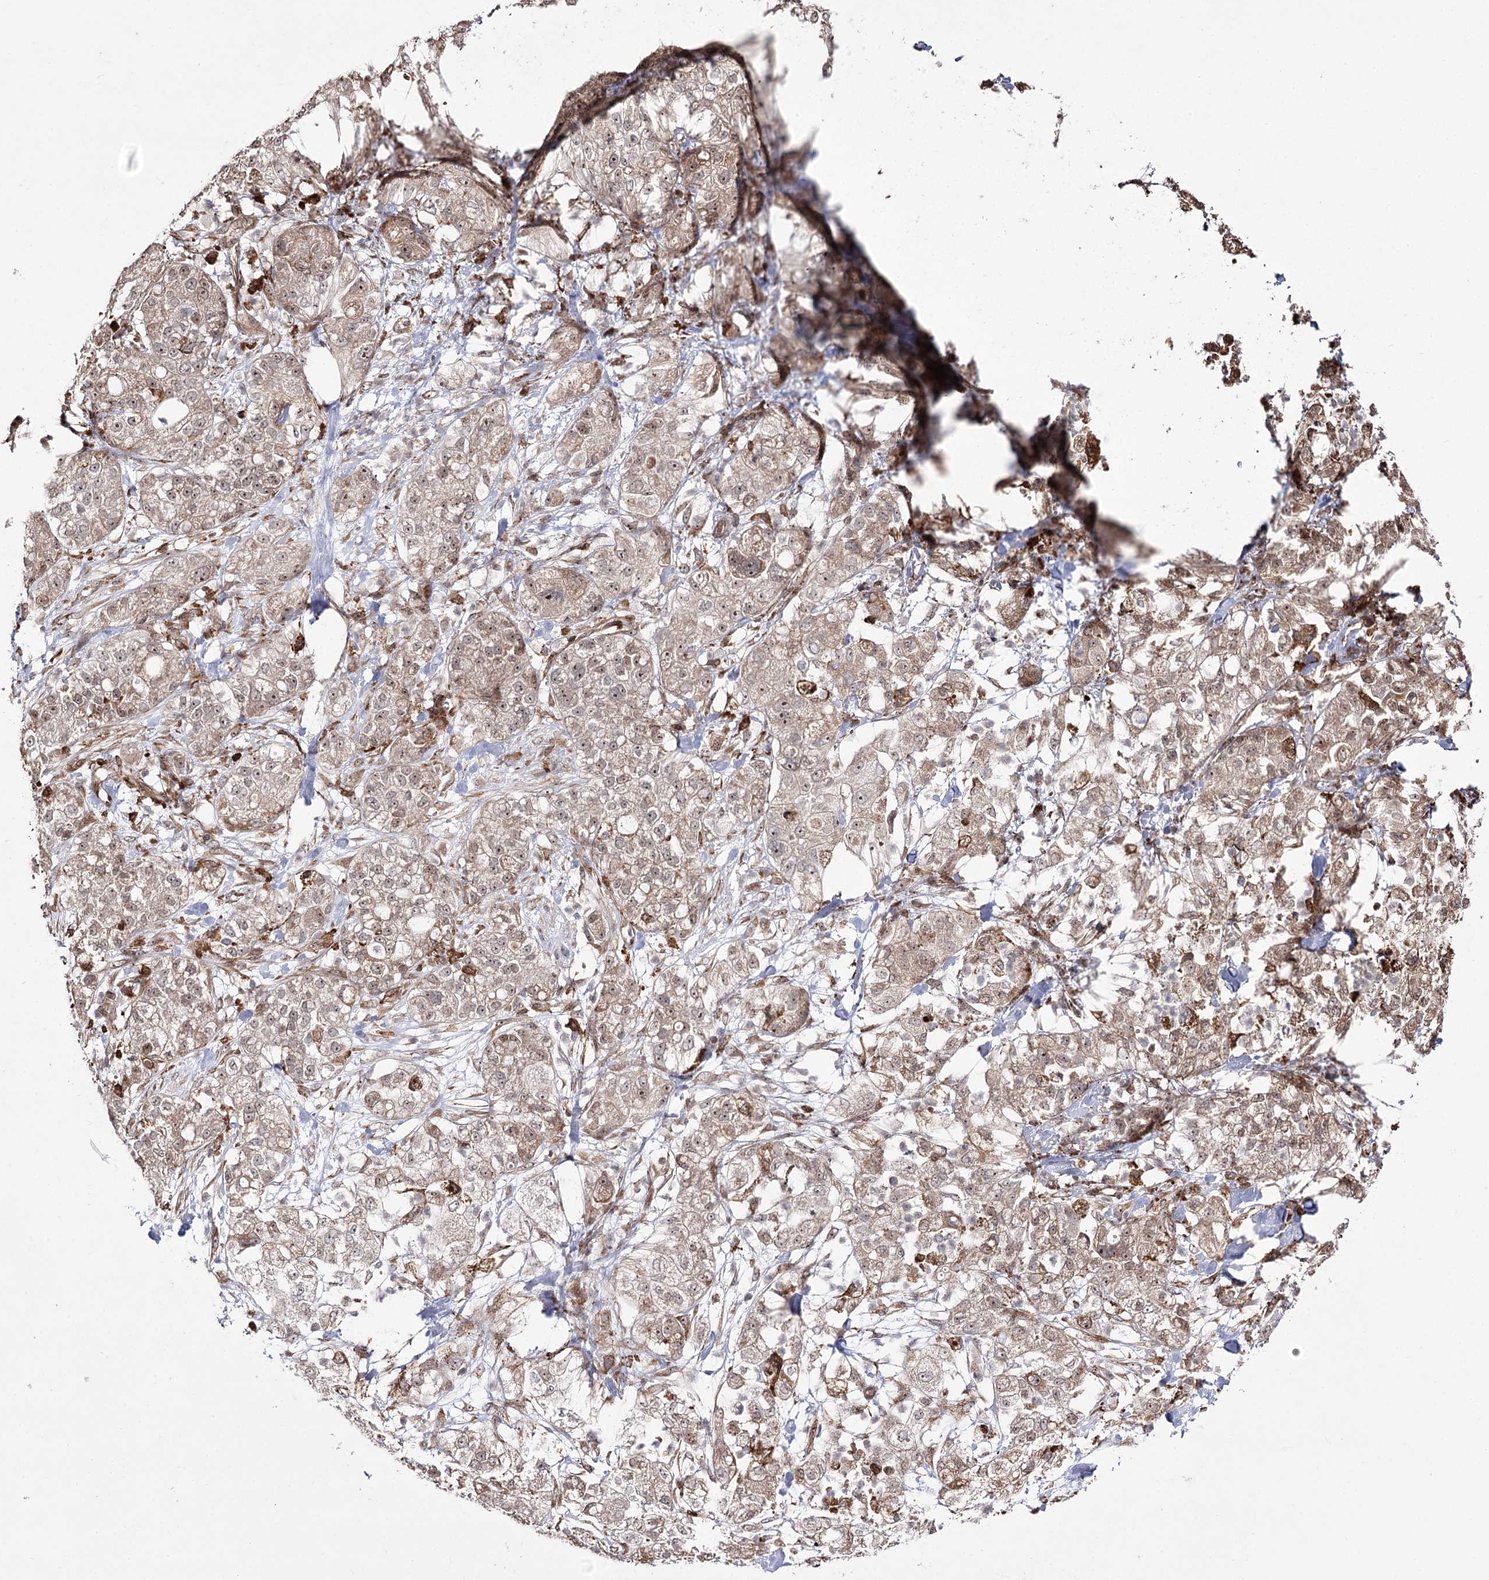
{"staining": {"intensity": "weak", "quantity": ">75%", "location": "cytoplasmic/membranous,nuclear"}, "tissue": "pancreatic cancer", "cell_type": "Tumor cells", "image_type": "cancer", "snomed": [{"axis": "morphology", "description": "Adenocarcinoma, NOS"}, {"axis": "topography", "description": "Pancreas"}], "caption": "Tumor cells demonstrate low levels of weak cytoplasmic/membranous and nuclear positivity in approximately >75% of cells in pancreatic adenocarcinoma.", "gene": "FANCL", "patient": {"sex": "female", "age": 78}}